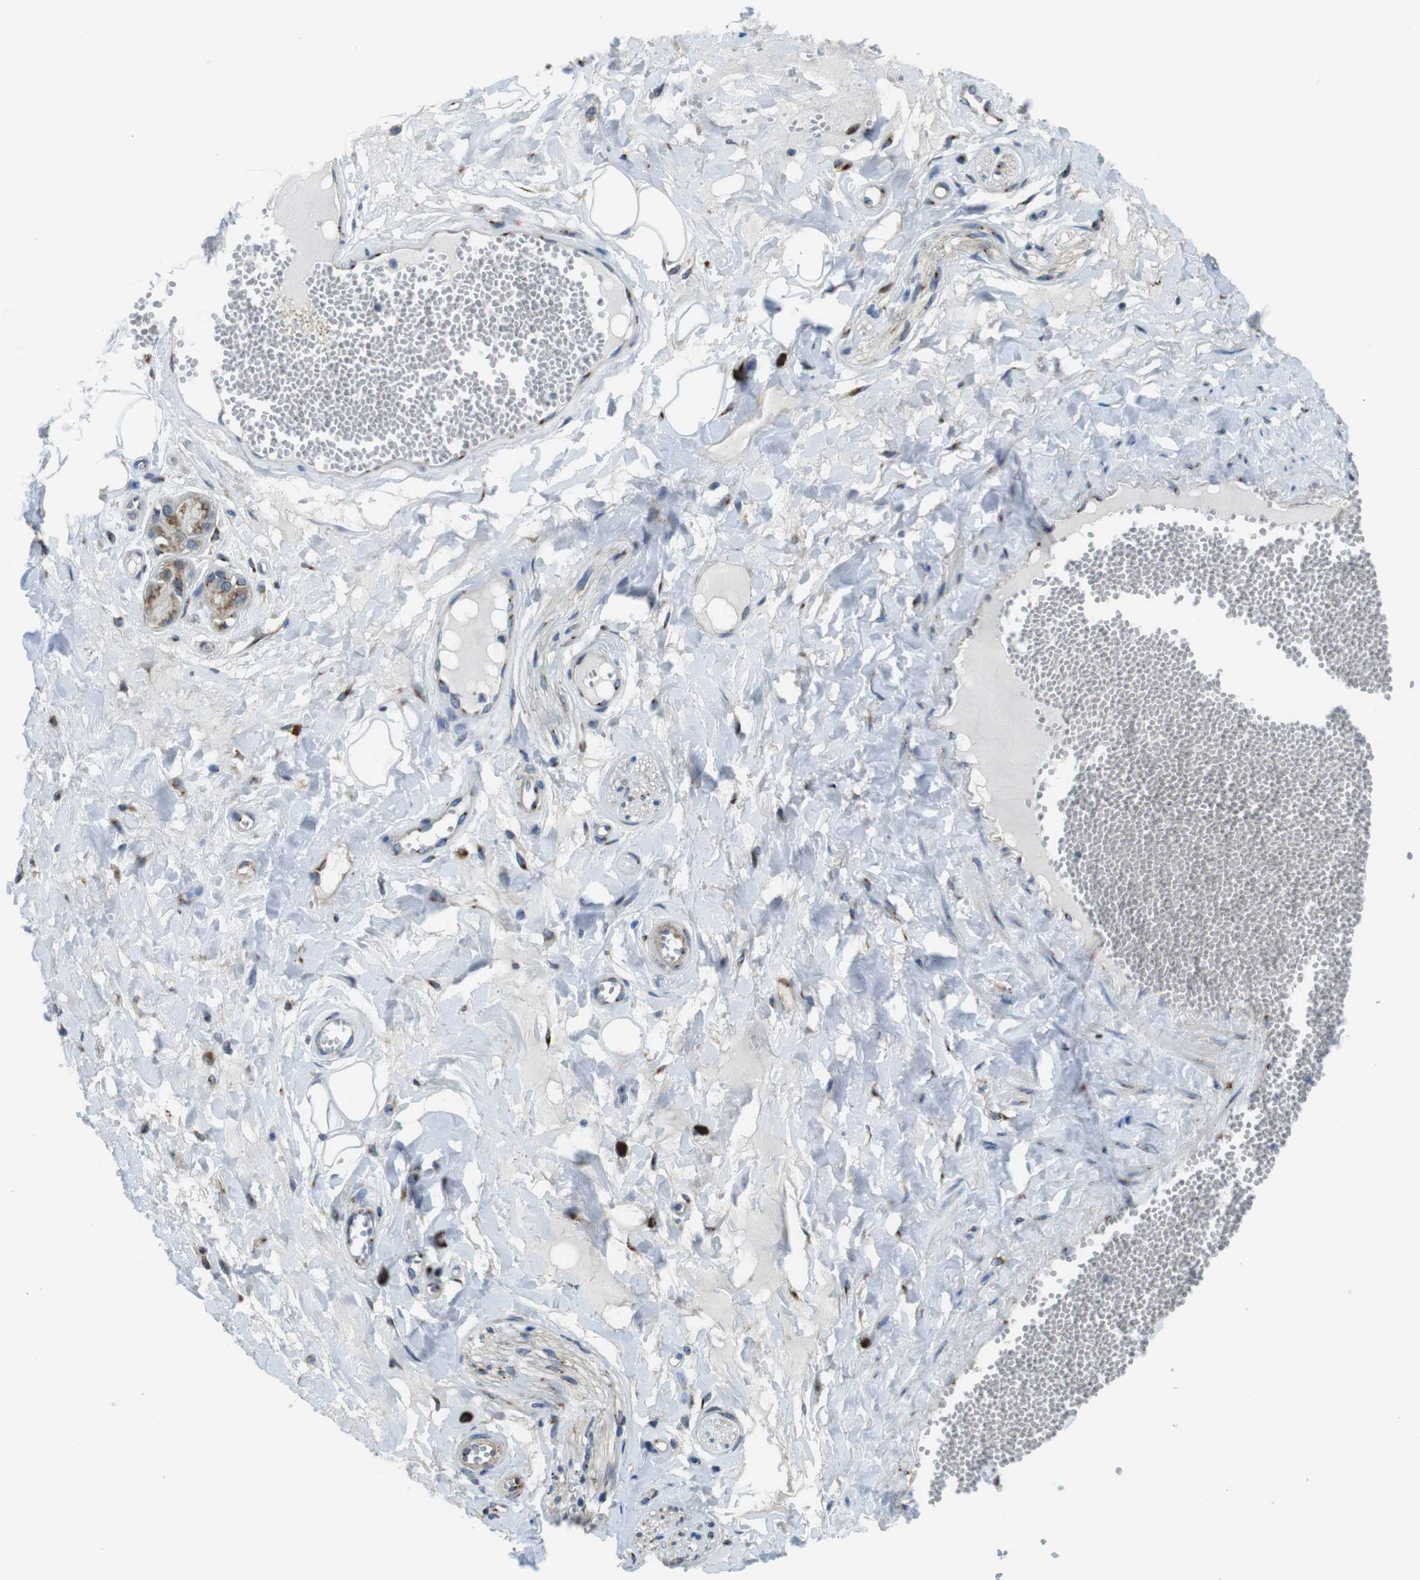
{"staining": {"intensity": "weak", "quantity": "25%-75%", "location": "cytoplasmic/membranous"}, "tissue": "adipose tissue", "cell_type": "Adipocytes", "image_type": "normal", "snomed": [{"axis": "morphology", "description": "Normal tissue, NOS"}, {"axis": "morphology", "description": "Inflammation, NOS"}, {"axis": "topography", "description": "Salivary gland"}, {"axis": "topography", "description": "Peripheral nerve tissue"}], "caption": "A photomicrograph of adipose tissue stained for a protein shows weak cytoplasmic/membranous brown staining in adipocytes. Nuclei are stained in blue.", "gene": "RAB6A", "patient": {"sex": "female", "age": 75}}